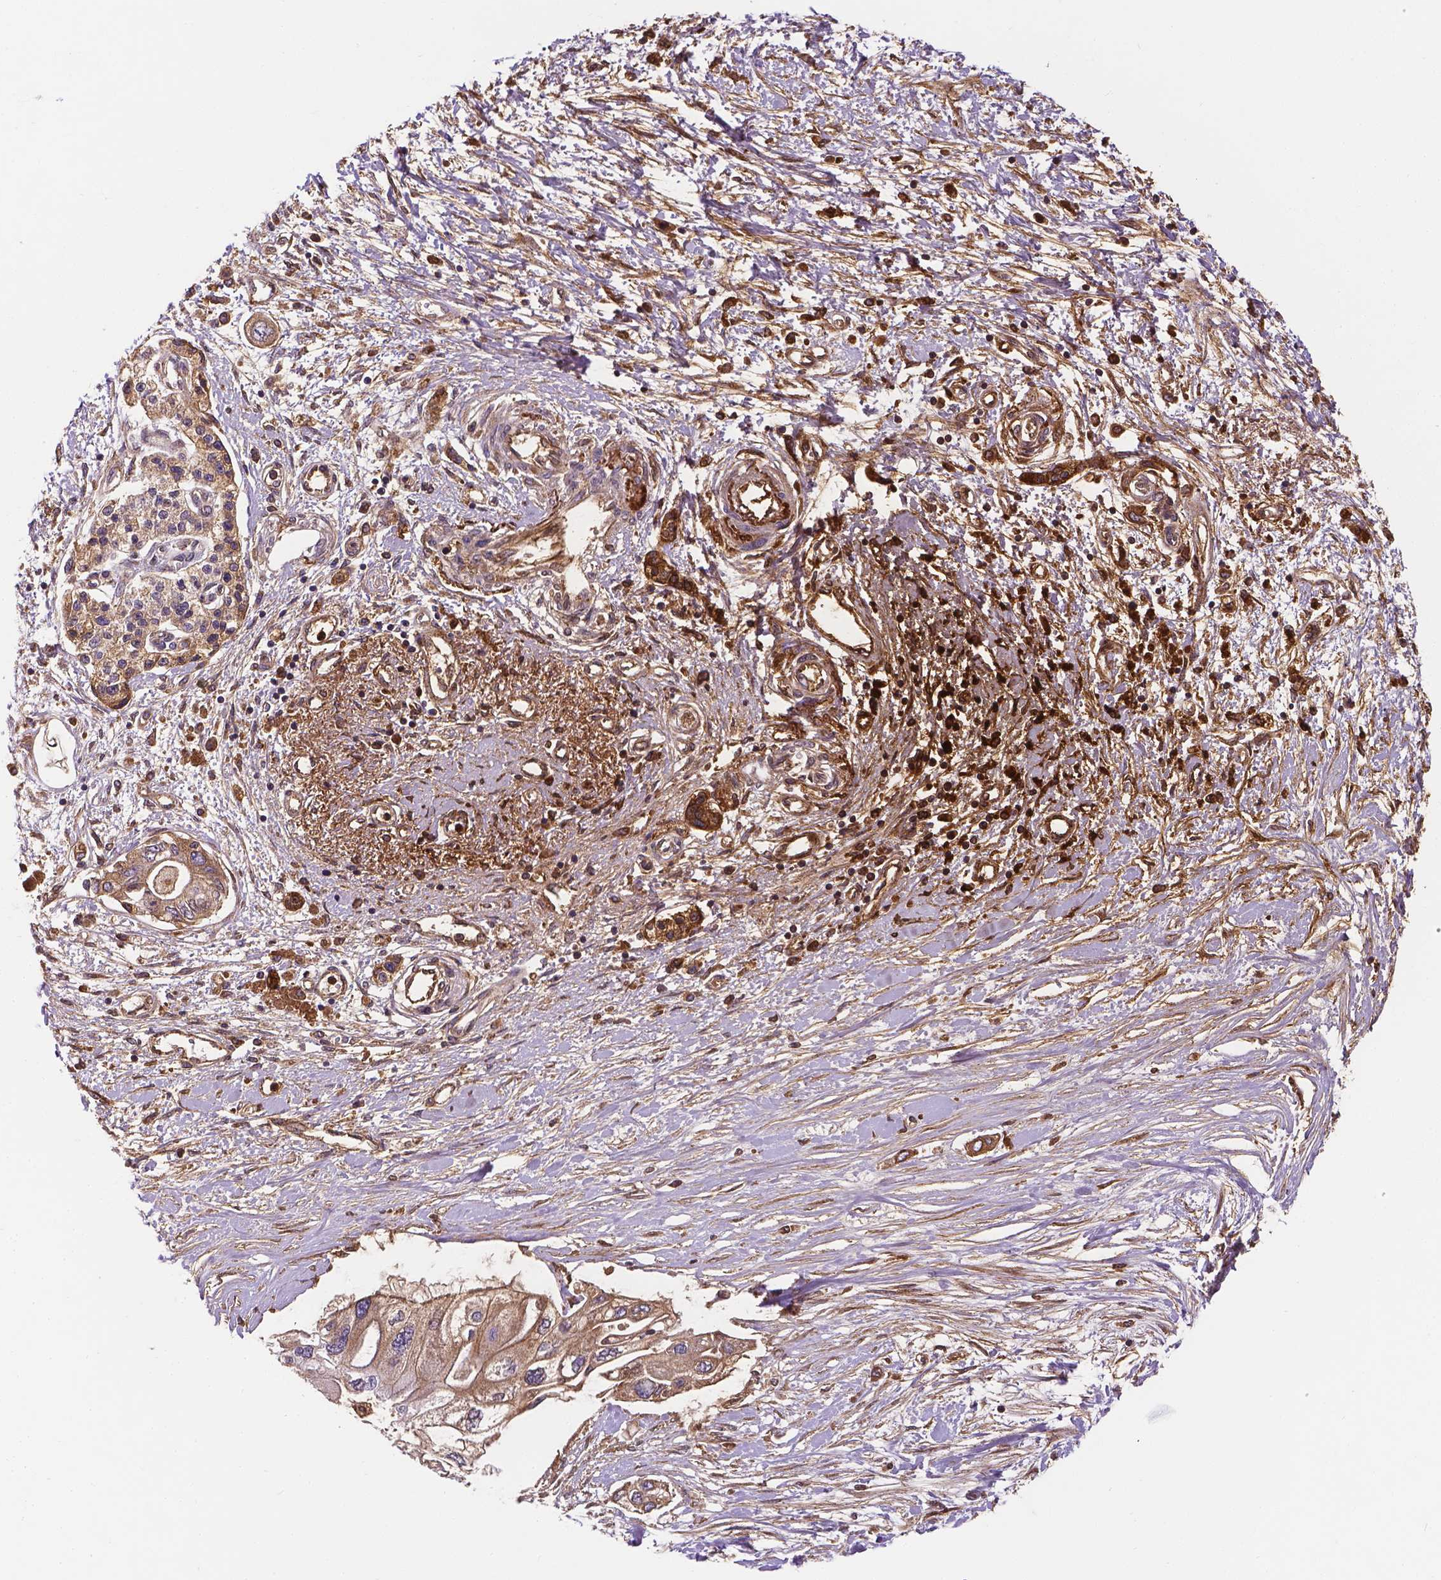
{"staining": {"intensity": "moderate", "quantity": "25%-75%", "location": "cytoplasmic/membranous"}, "tissue": "pancreatic cancer", "cell_type": "Tumor cells", "image_type": "cancer", "snomed": [{"axis": "morphology", "description": "Adenocarcinoma, NOS"}, {"axis": "topography", "description": "Pancreas"}], "caption": "This histopathology image demonstrates adenocarcinoma (pancreatic) stained with immunohistochemistry to label a protein in brown. The cytoplasmic/membranous of tumor cells show moderate positivity for the protein. Nuclei are counter-stained blue.", "gene": "APOE", "patient": {"sex": "female", "age": 77}}